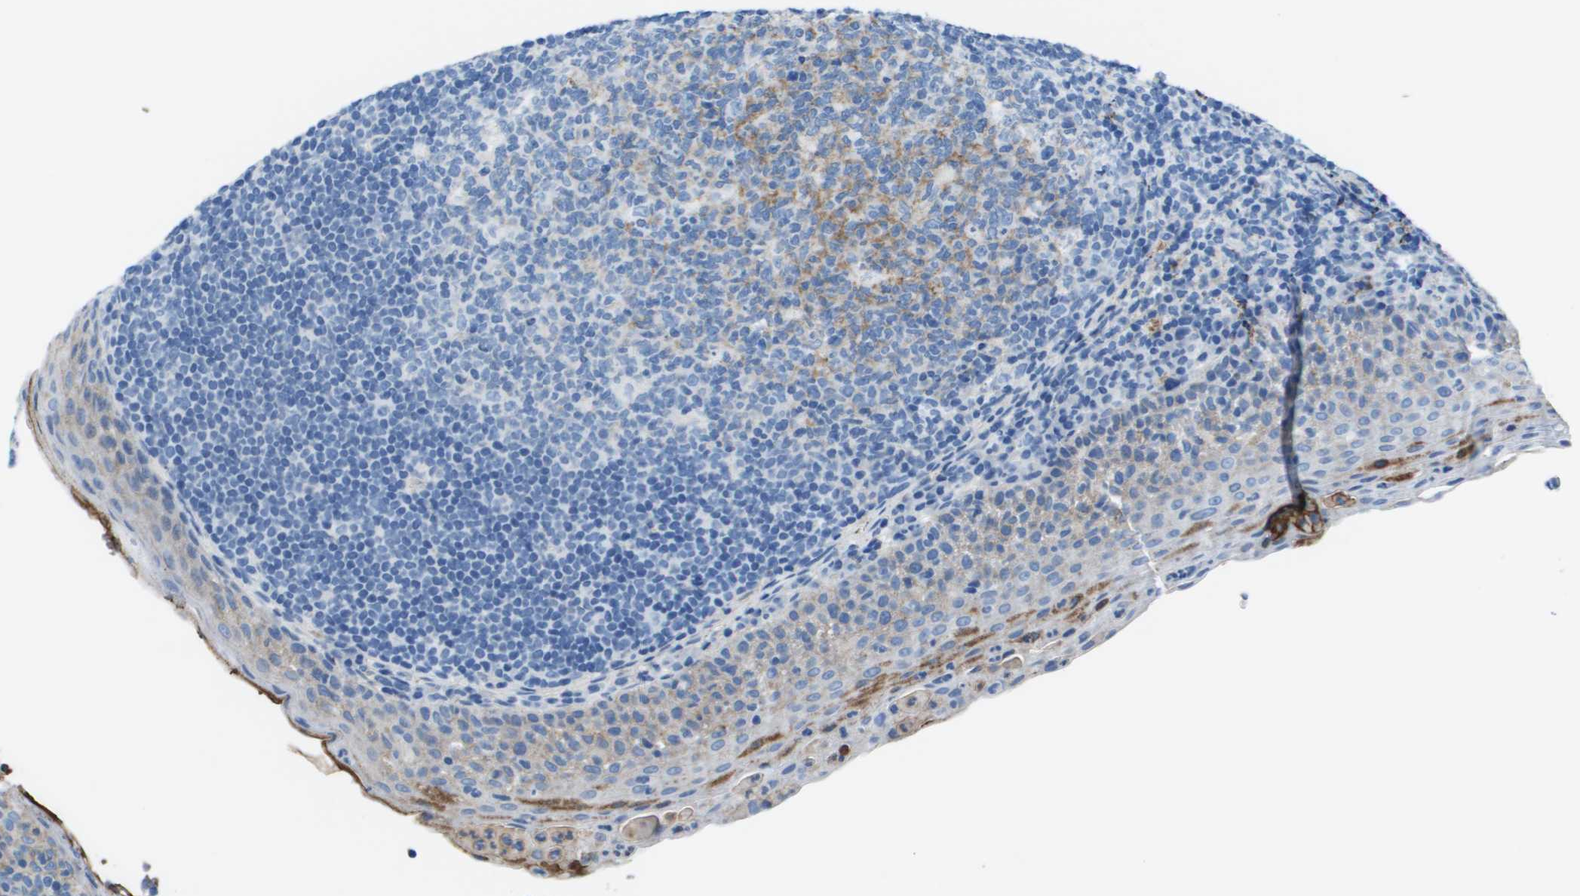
{"staining": {"intensity": "weak", "quantity": "<25%", "location": "cytoplasmic/membranous"}, "tissue": "tonsil", "cell_type": "Germinal center cells", "image_type": "normal", "snomed": [{"axis": "morphology", "description": "Normal tissue, NOS"}, {"axis": "topography", "description": "Tonsil"}], "caption": "Micrograph shows no significant protein positivity in germinal center cells of benign tonsil. (DAB immunohistochemistry visualized using brightfield microscopy, high magnification).", "gene": "VTN", "patient": {"sex": "male", "age": 17}}